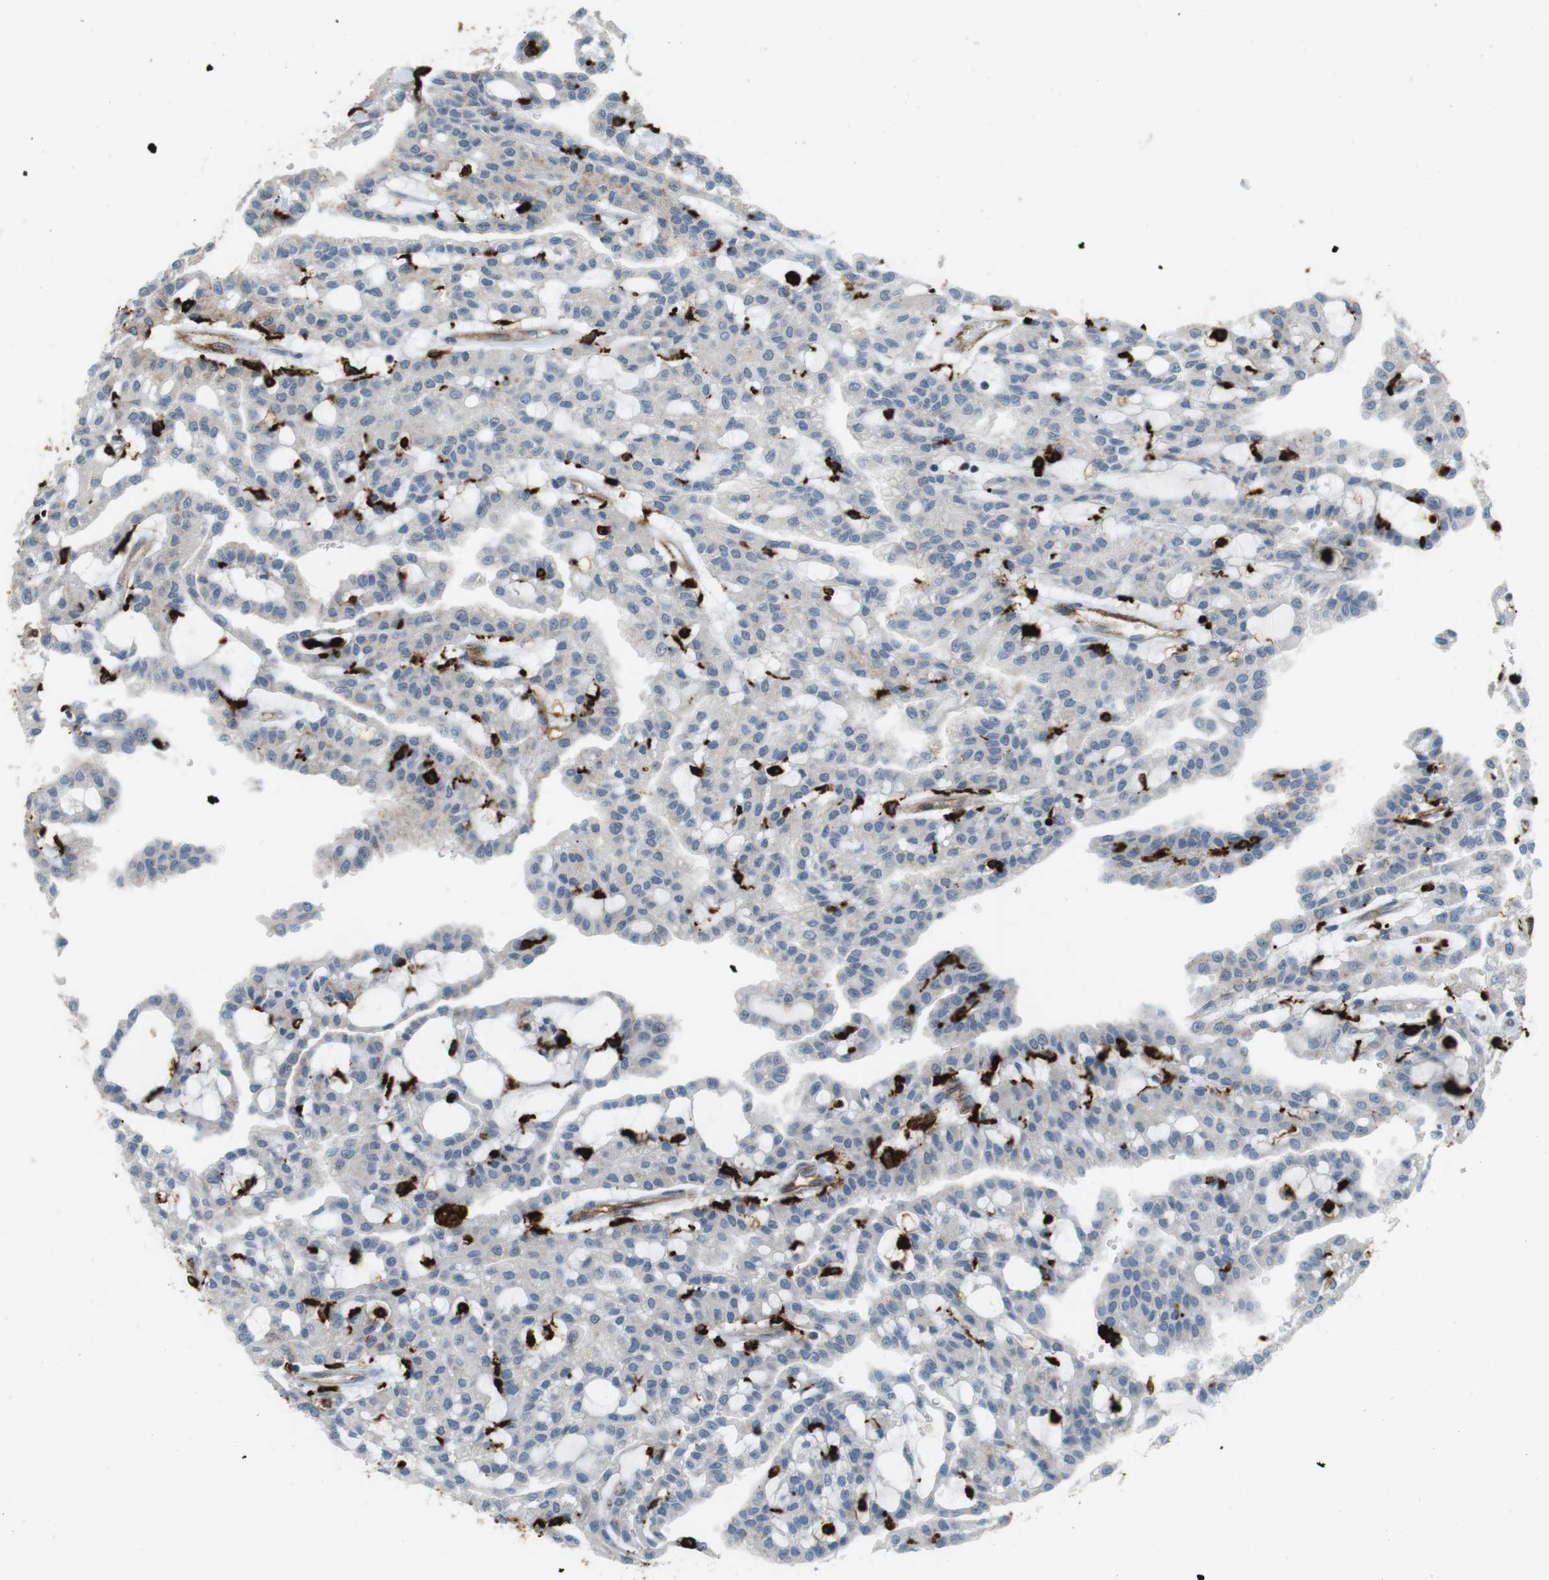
{"staining": {"intensity": "negative", "quantity": "none", "location": "none"}, "tissue": "renal cancer", "cell_type": "Tumor cells", "image_type": "cancer", "snomed": [{"axis": "morphology", "description": "Adenocarcinoma, NOS"}, {"axis": "topography", "description": "Kidney"}], "caption": "DAB (3,3'-diaminobenzidine) immunohistochemical staining of human adenocarcinoma (renal) demonstrates no significant expression in tumor cells.", "gene": "HLA-DRA", "patient": {"sex": "male", "age": 63}}